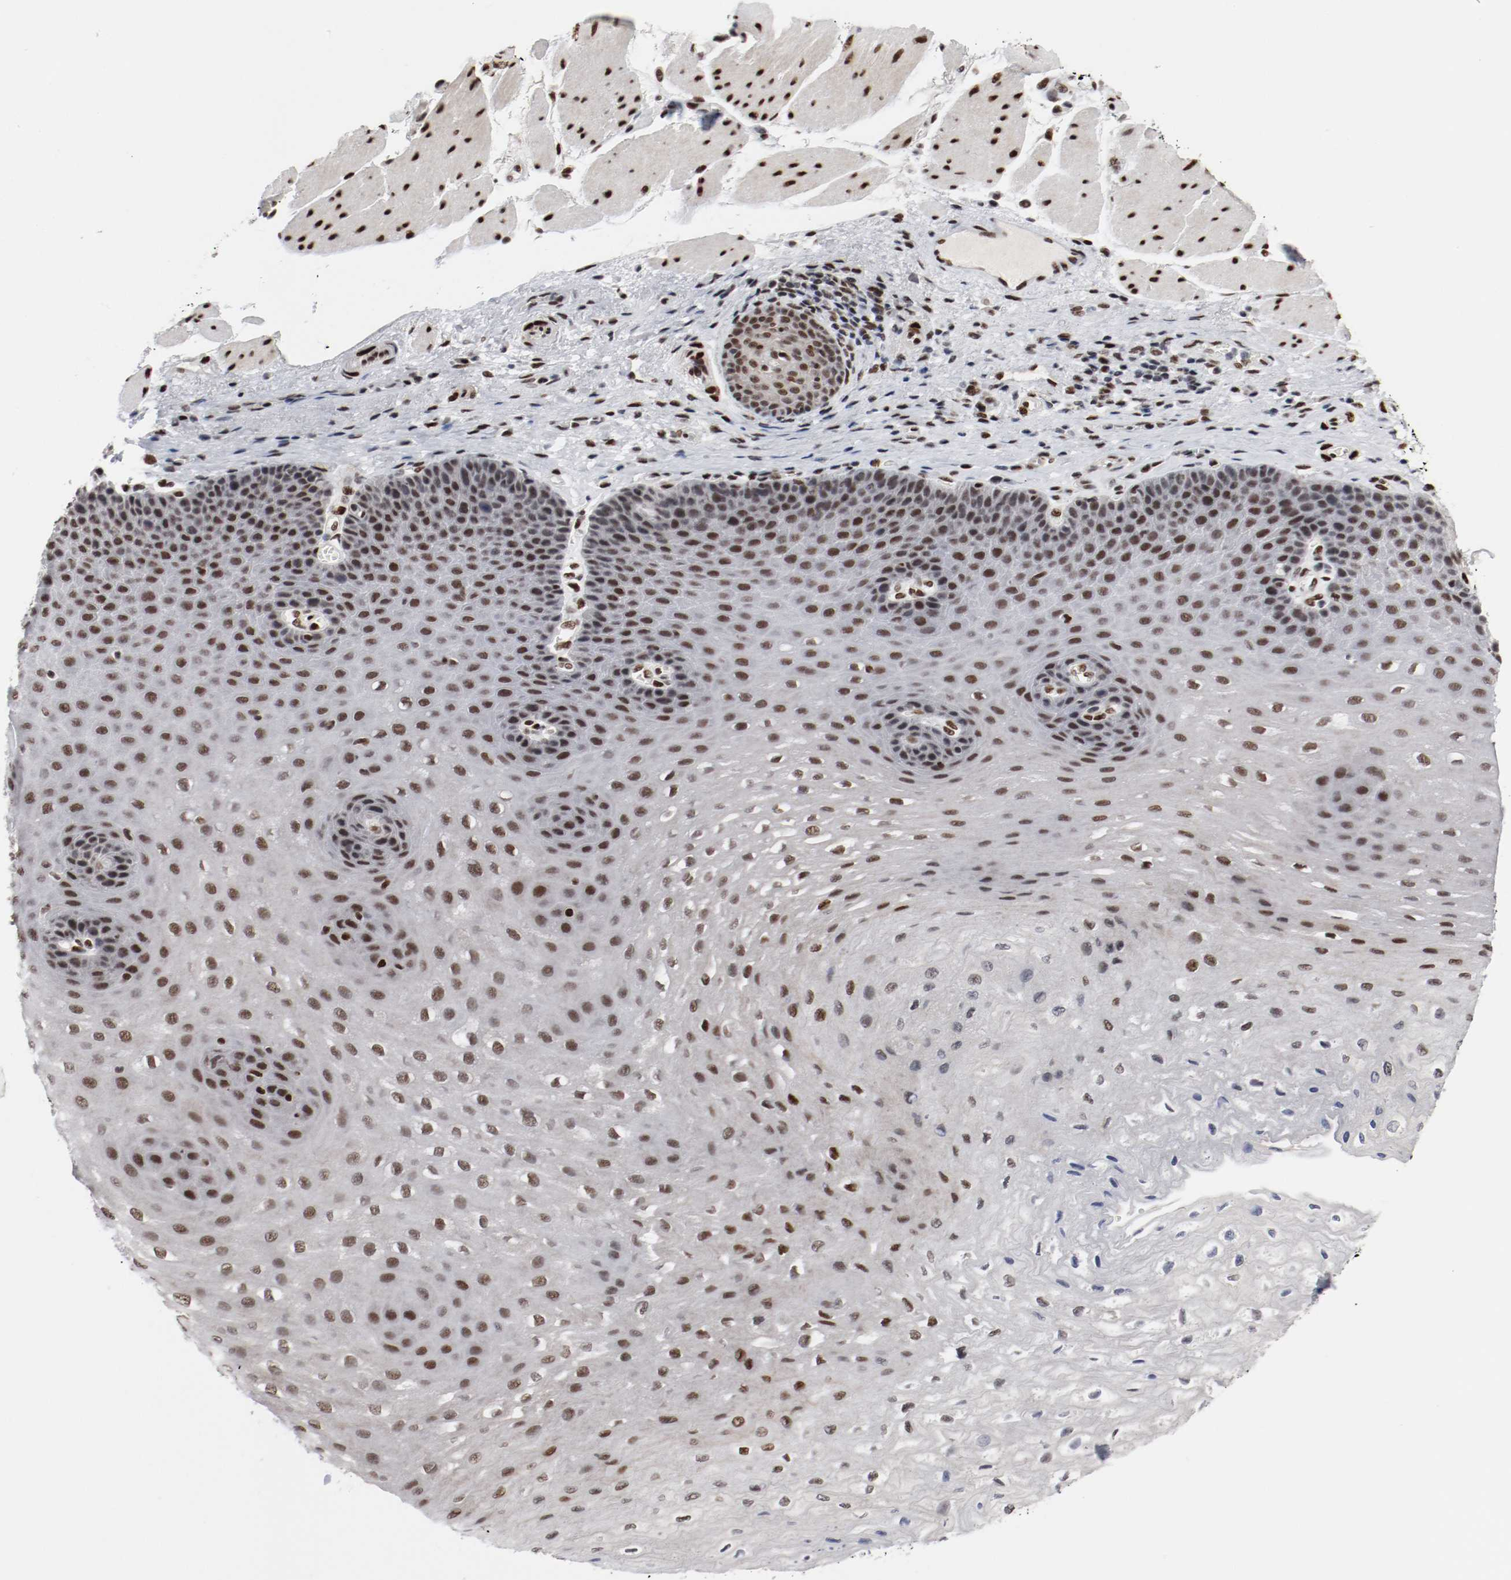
{"staining": {"intensity": "strong", "quantity": ">75%", "location": "nuclear"}, "tissue": "esophagus", "cell_type": "Squamous epithelial cells", "image_type": "normal", "snomed": [{"axis": "morphology", "description": "Normal tissue, NOS"}, {"axis": "topography", "description": "Esophagus"}], "caption": "This photomicrograph demonstrates IHC staining of unremarkable esophagus, with high strong nuclear expression in about >75% of squamous epithelial cells.", "gene": "MEF2D", "patient": {"sex": "female", "age": 72}}